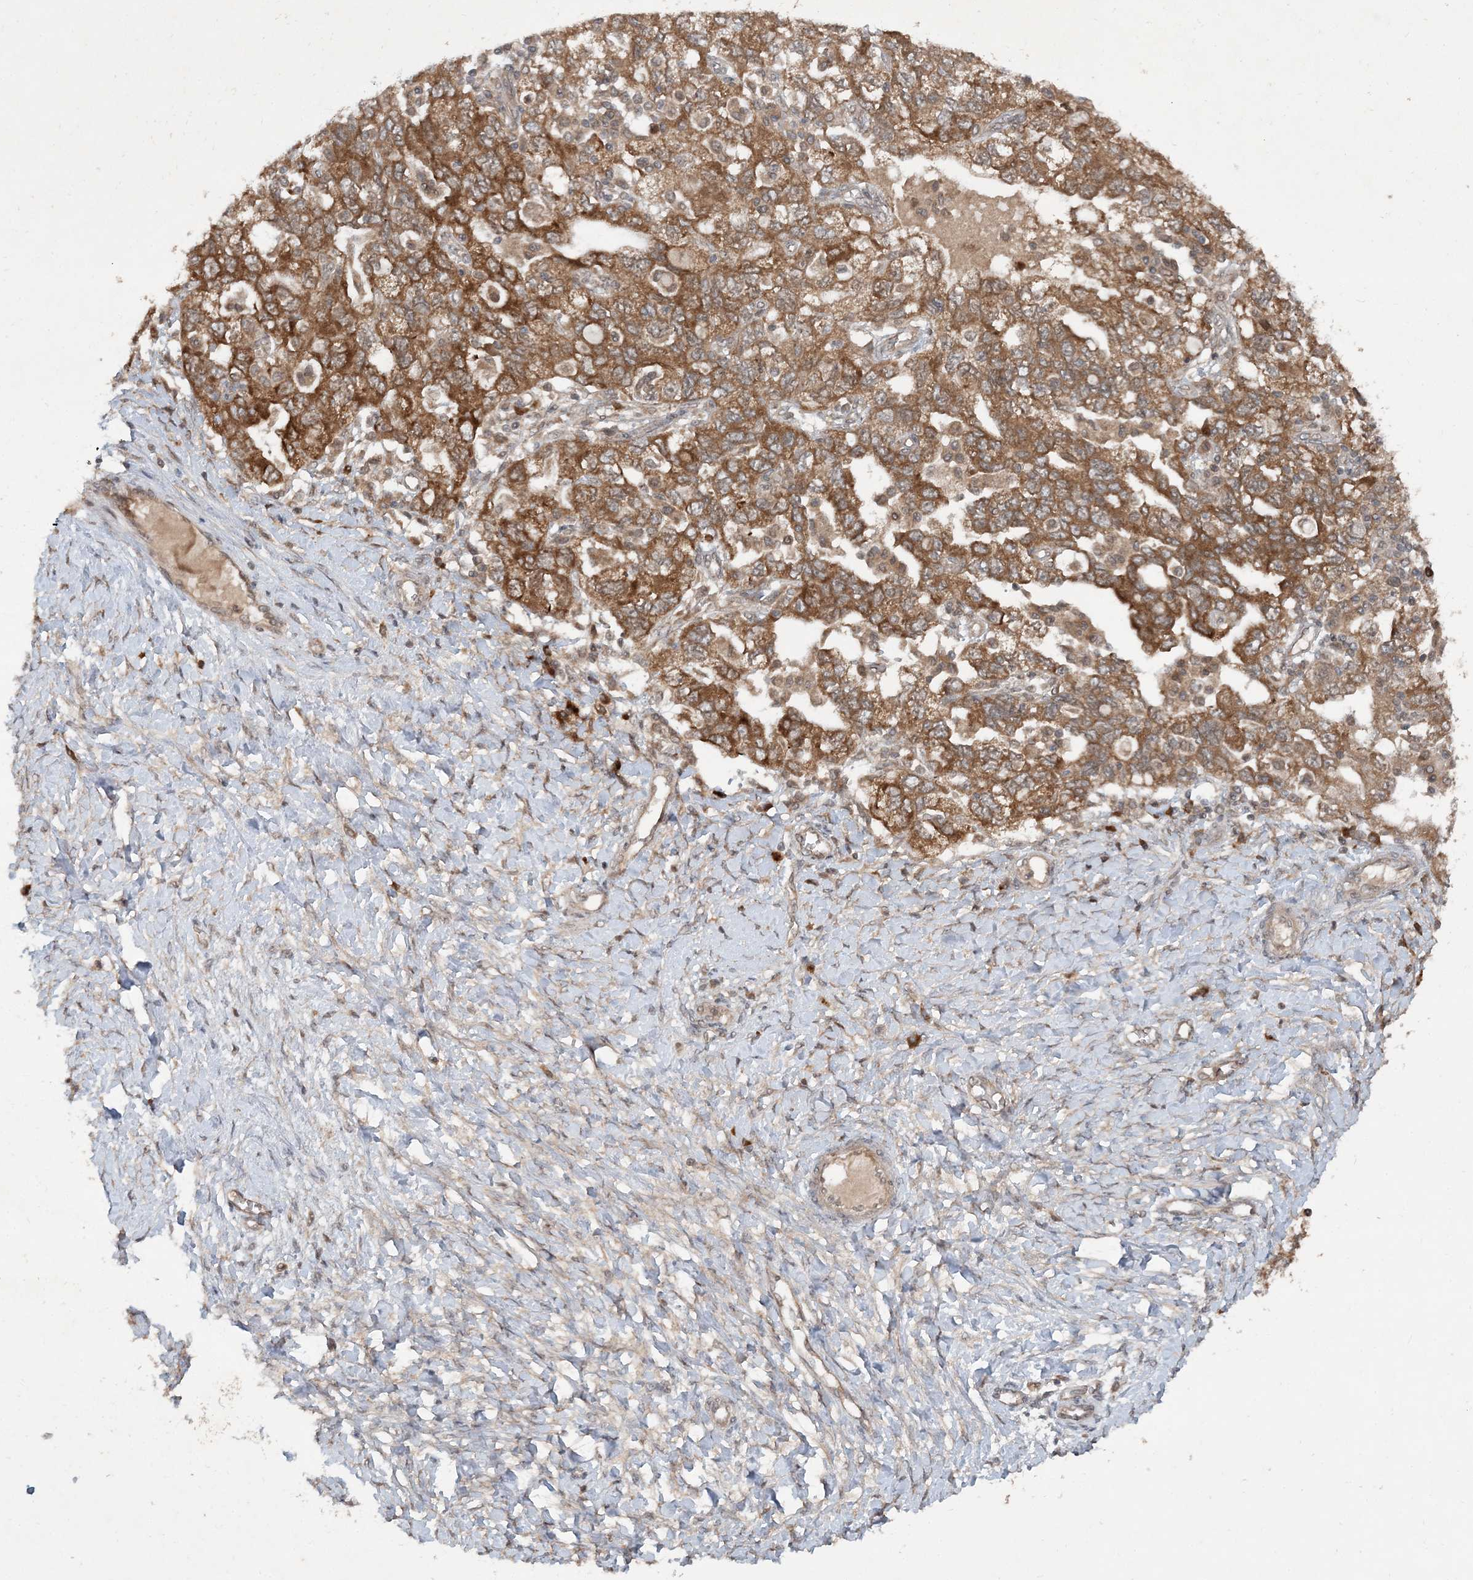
{"staining": {"intensity": "moderate", "quantity": ">75%", "location": "cytoplasmic/membranous"}, "tissue": "ovarian cancer", "cell_type": "Tumor cells", "image_type": "cancer", "snomed": [{"axis": "morphology", "description": "Carcinoma, NOS"}, {"axis": "morphology", "description": "Cystadenocarcinoma, serous, NOS"}, {"axis": "topography", "description": "Ovary"}], "caption": "Brown immunohistochemical staining in ovarian serous cystadenocarcinoma demonstrates moderate cytoplasmic/membranous expression in about >75% of tumor cells.", "gene": "UBR3", "patient": {"sex": "female", "age": 69}}